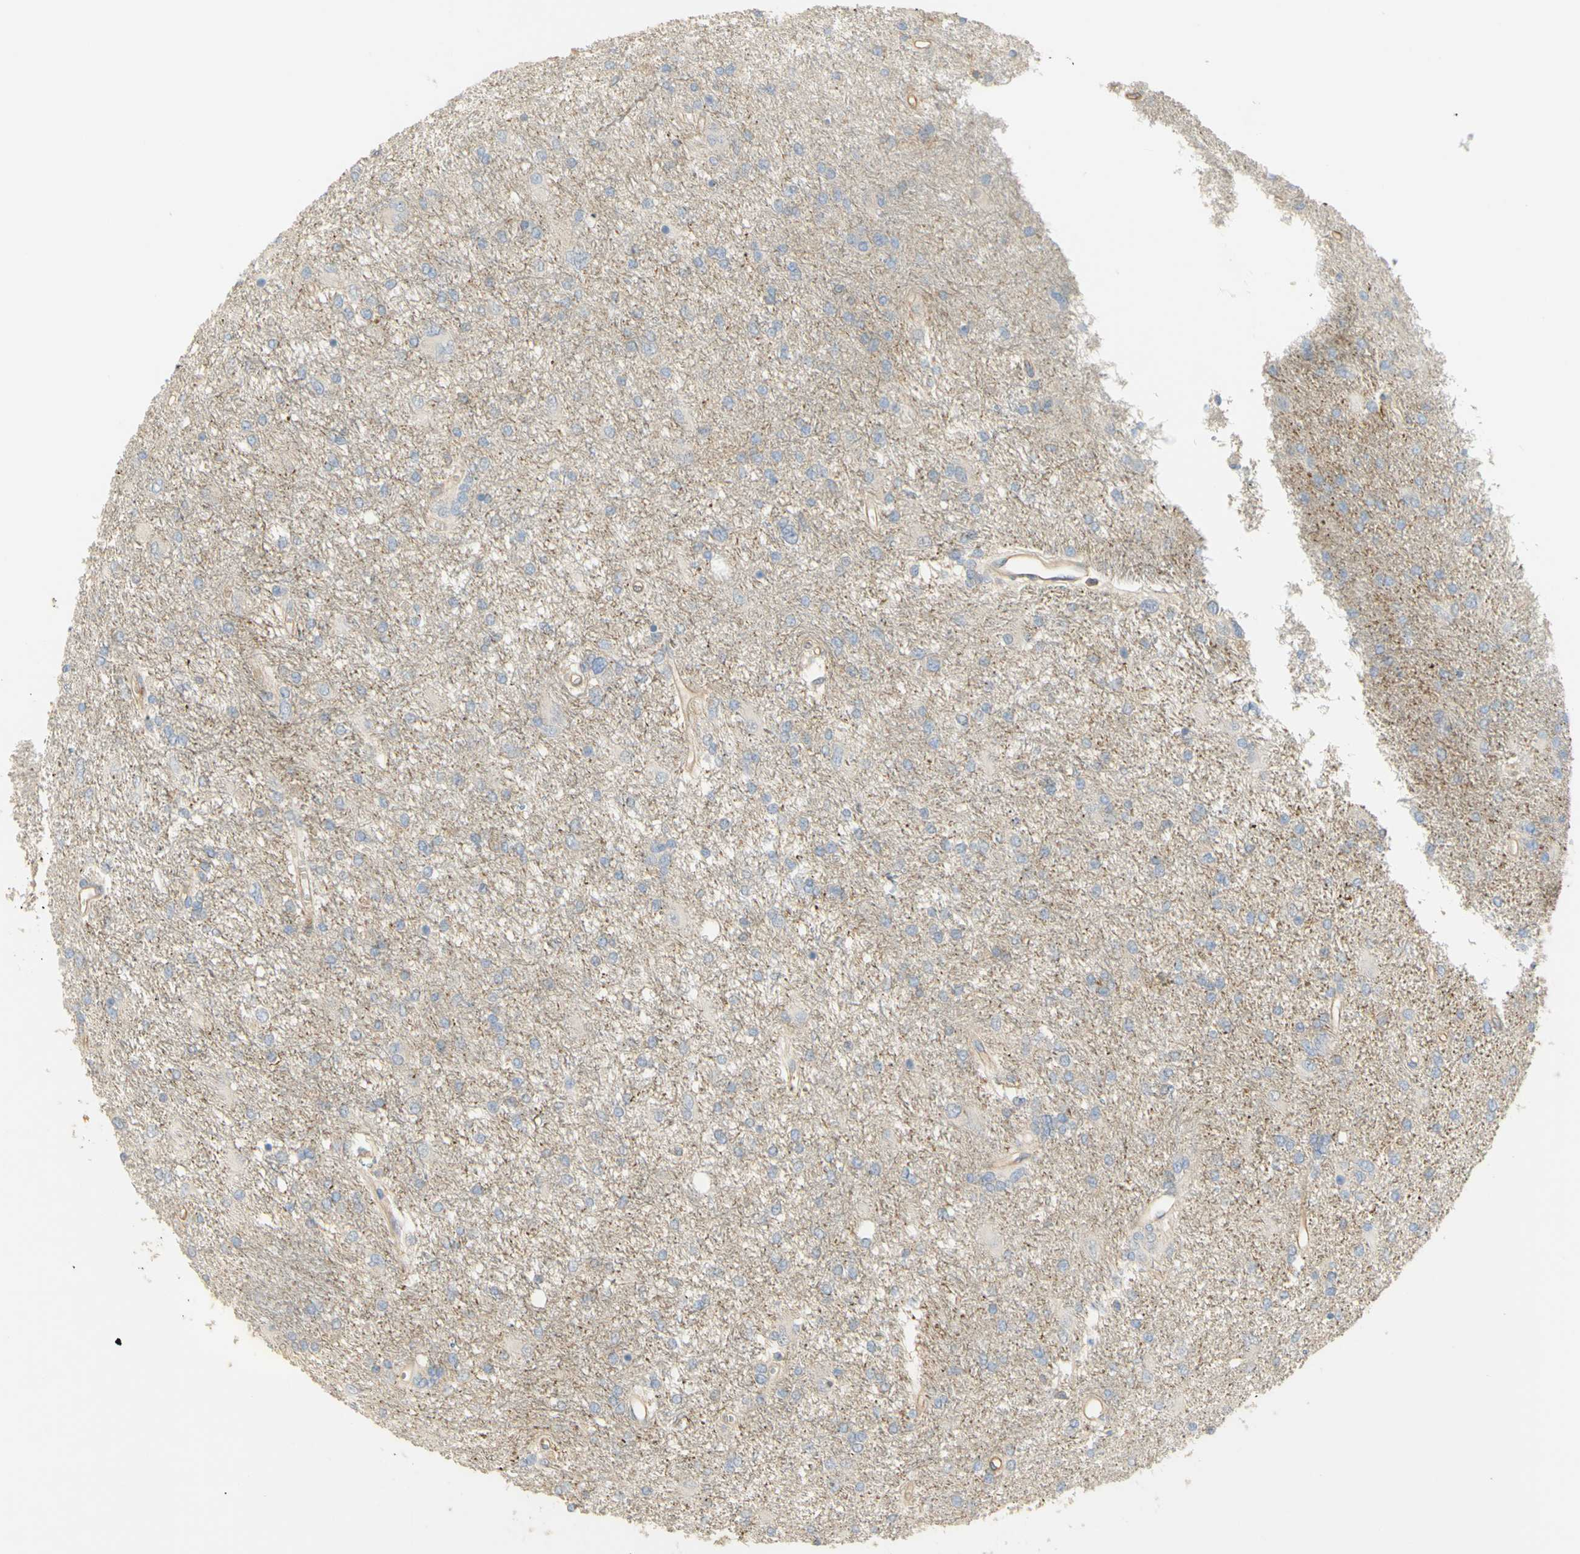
{"staining": {"intensity": "negative", "quantity": "none", "location": "none"}, "tissue": "glioma", "cell_type": "Tumor cells", "image_type": "cancer", "snomed": [{"axis": "morphology", "description": "Glioma, malignant, High grade"}, {"axis": "topography", "description": "Brain"}], "caption": "There is no significant expression in tumor cells of glioma.", "gene": "KCNE4", "patient": {"sex": "female", "age": 59}}